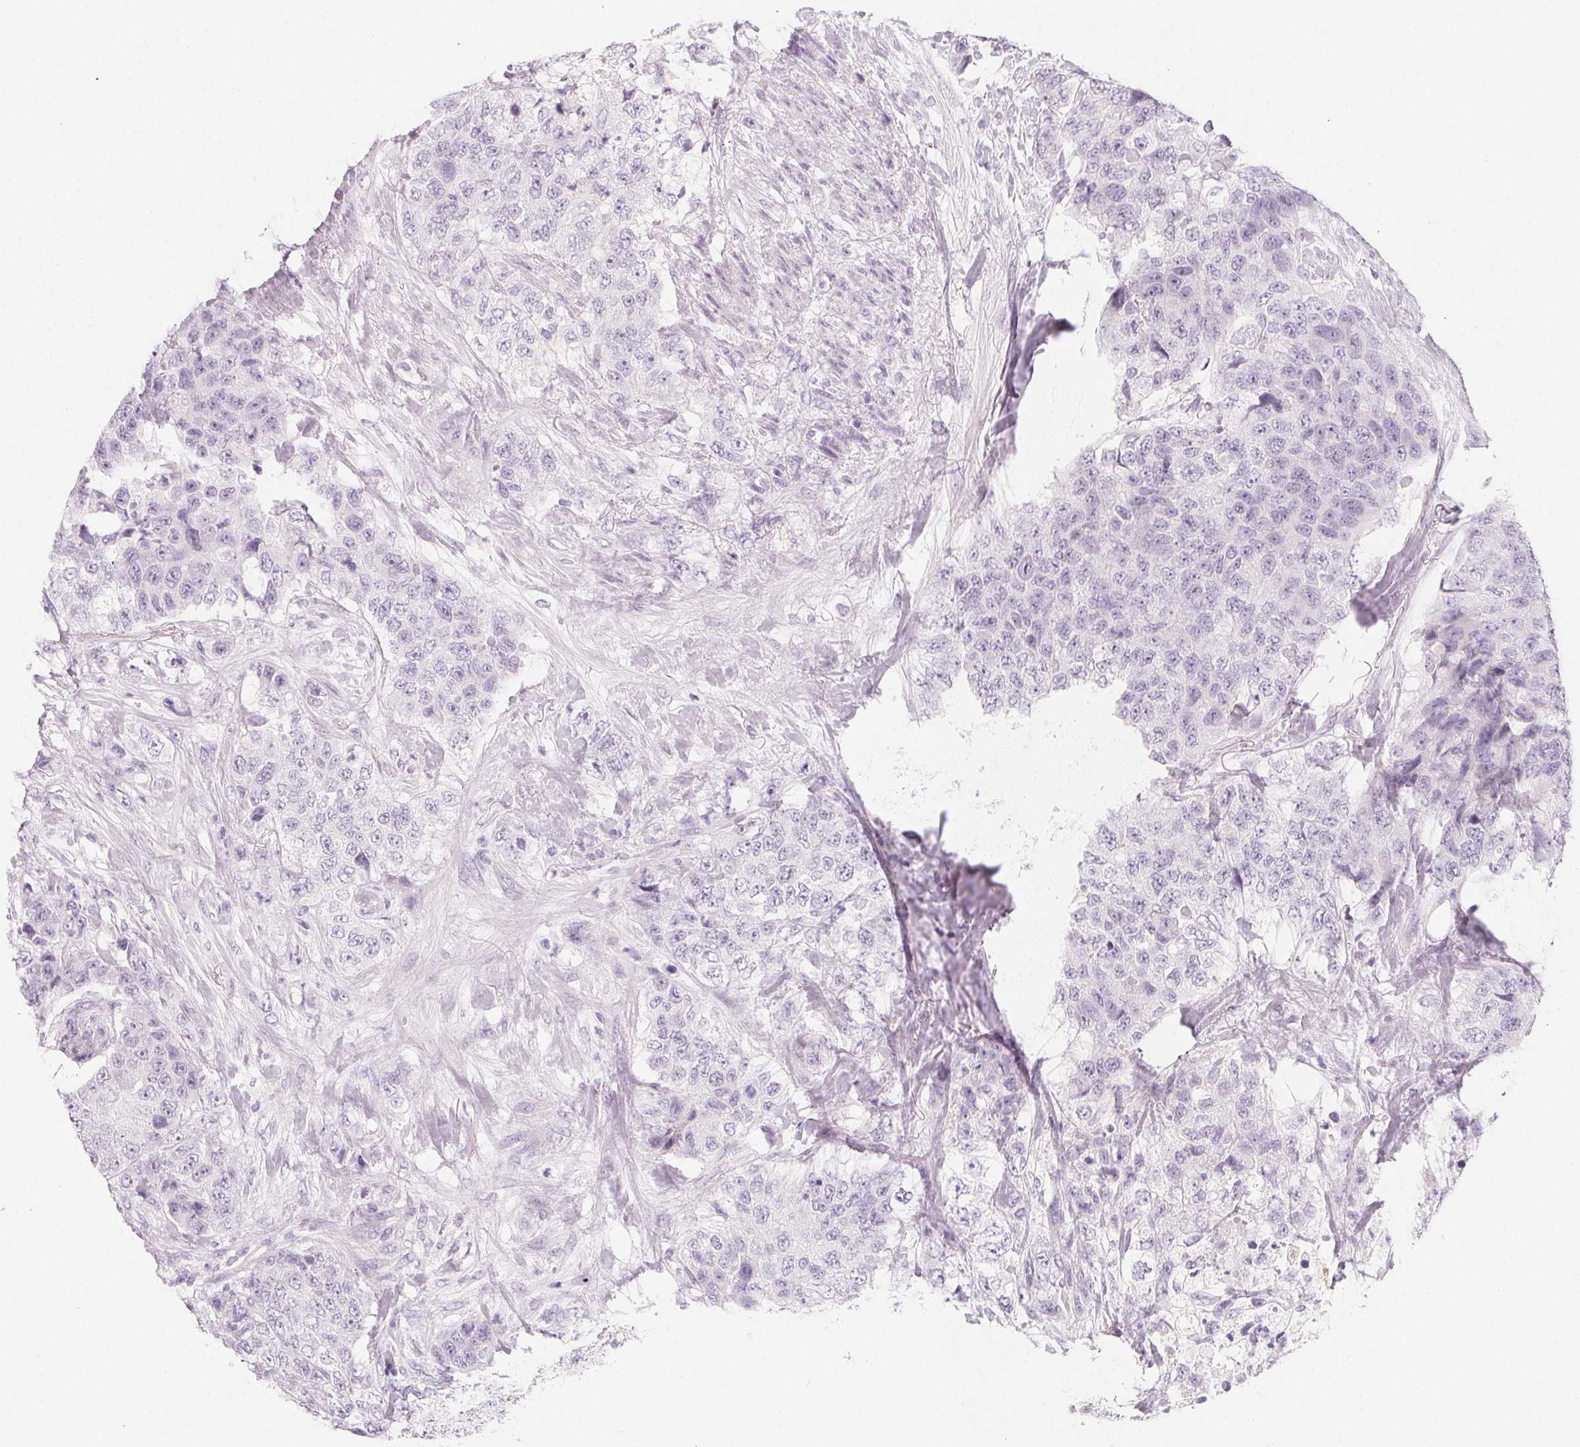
{"staining": {"intensity": "negative", "quantity": "none", "location": "none"}, "tissue": "urothelial cancer", "cell_type": "Tumor cells", "image_type": "cancer", "snomed": [{"axis": "morphology", "description": "Urothelial carcinoma, High grade"}, {"axis": "topography", "description": "Urinary bladder"}], "caption": "This is an immunohistochemistry photomicrograph of human high-grade urothelial carcinoma. There is no positivity in tumor cells.", "gene": "SH3GL2", "patient": {"sex": "female", "age": 78}}